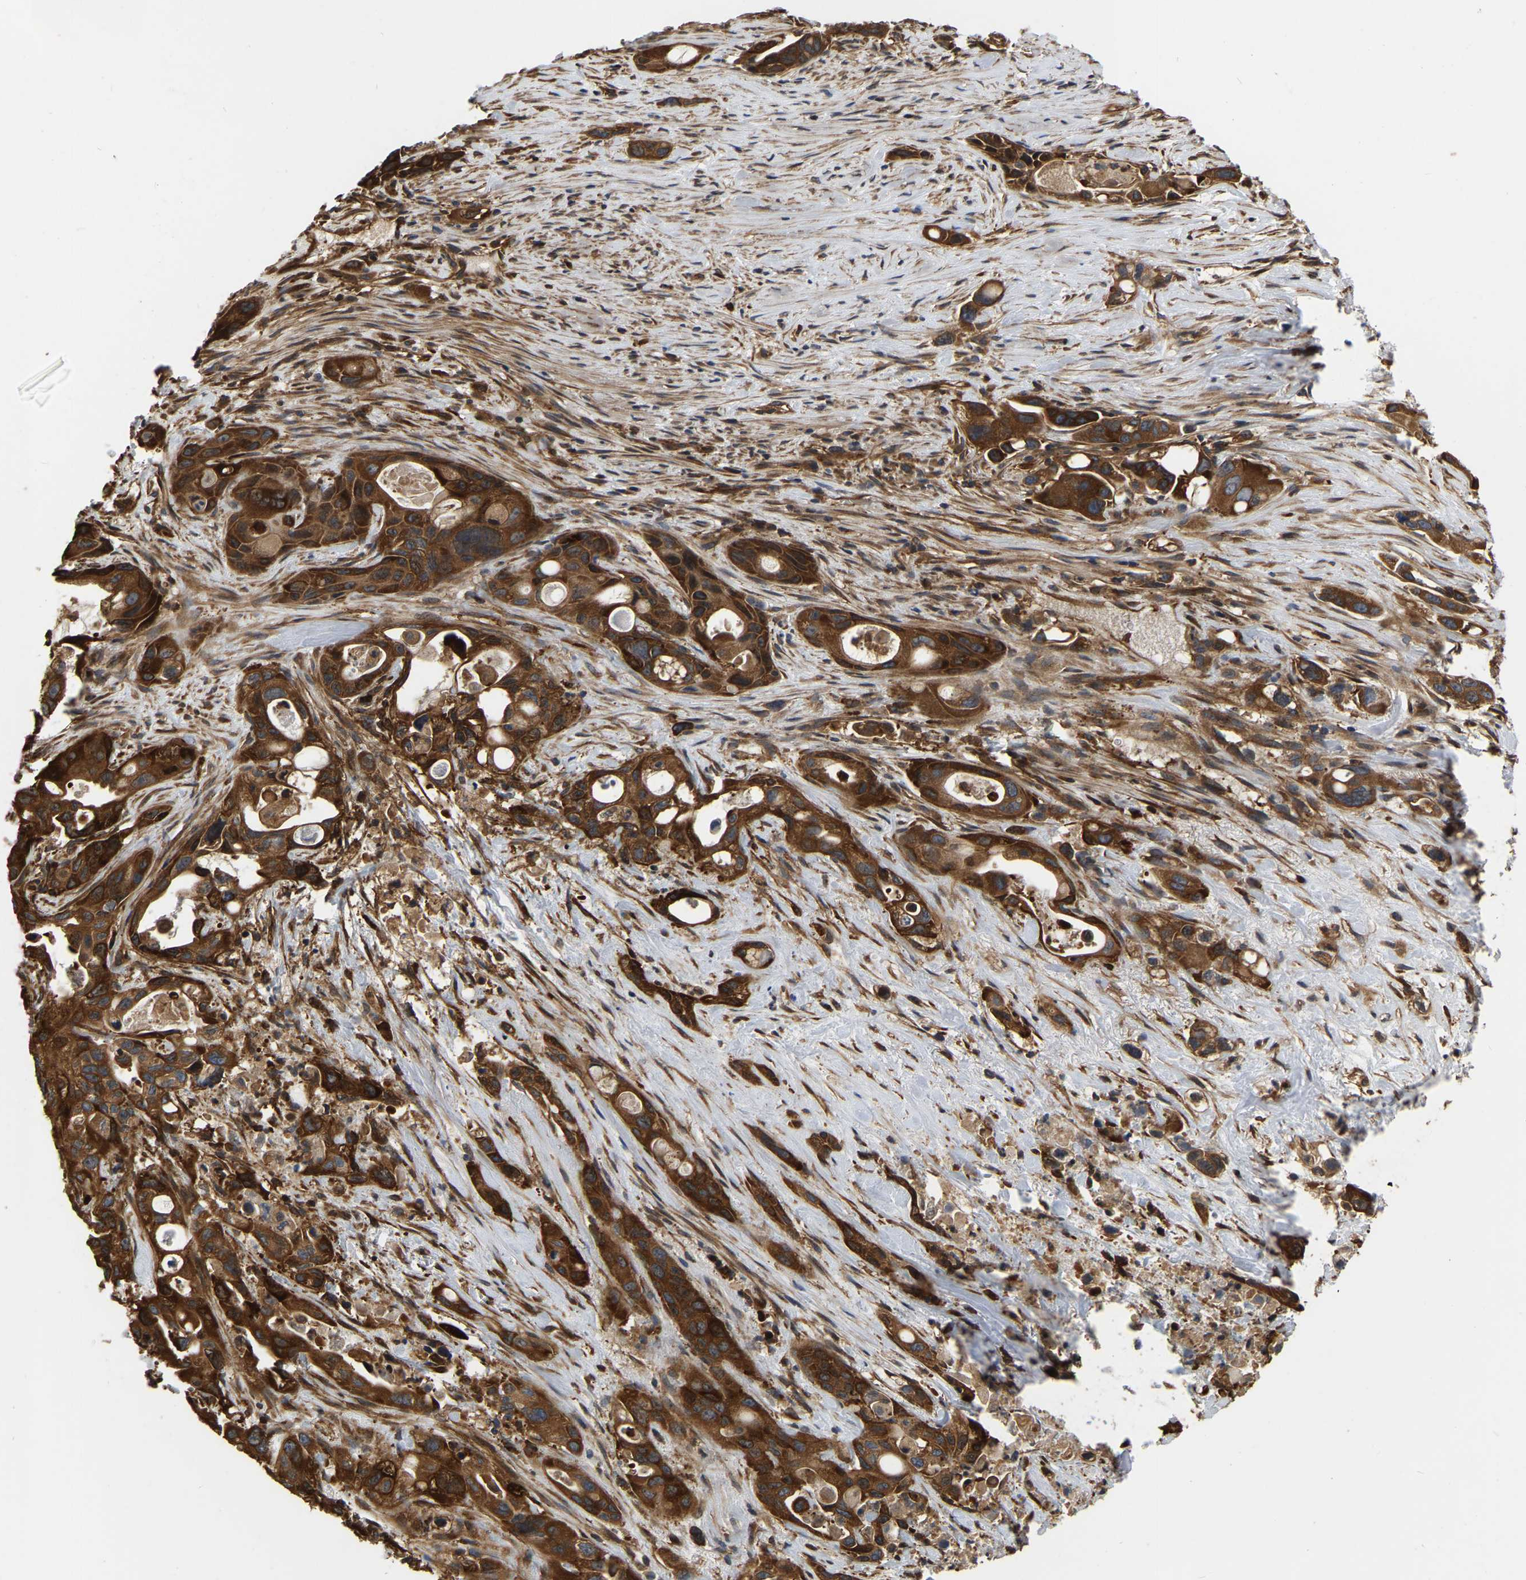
{"staining": {"intensity": "strong", "quantity": ">75%", "location": "cytoplasmic/membranous"}, "tissue": "pancreatic cancer", "cell_type": "Tumor cells", "image_type": "cancer", "snomed": [{"axis": "morphology", "description": "Adenocarcinoma, NOS"}, {"axis": "topography", "description": "Pancreas"}], "caption": "Immunohistochemical staining of adenocarcinoma (pancreatic) exhibits high levels of strong cytoplasmic/membranous positivity in approximately >75% of tumor cells.", "gene": "GARS1", "patient": {"sex": "male", "age": 53}}